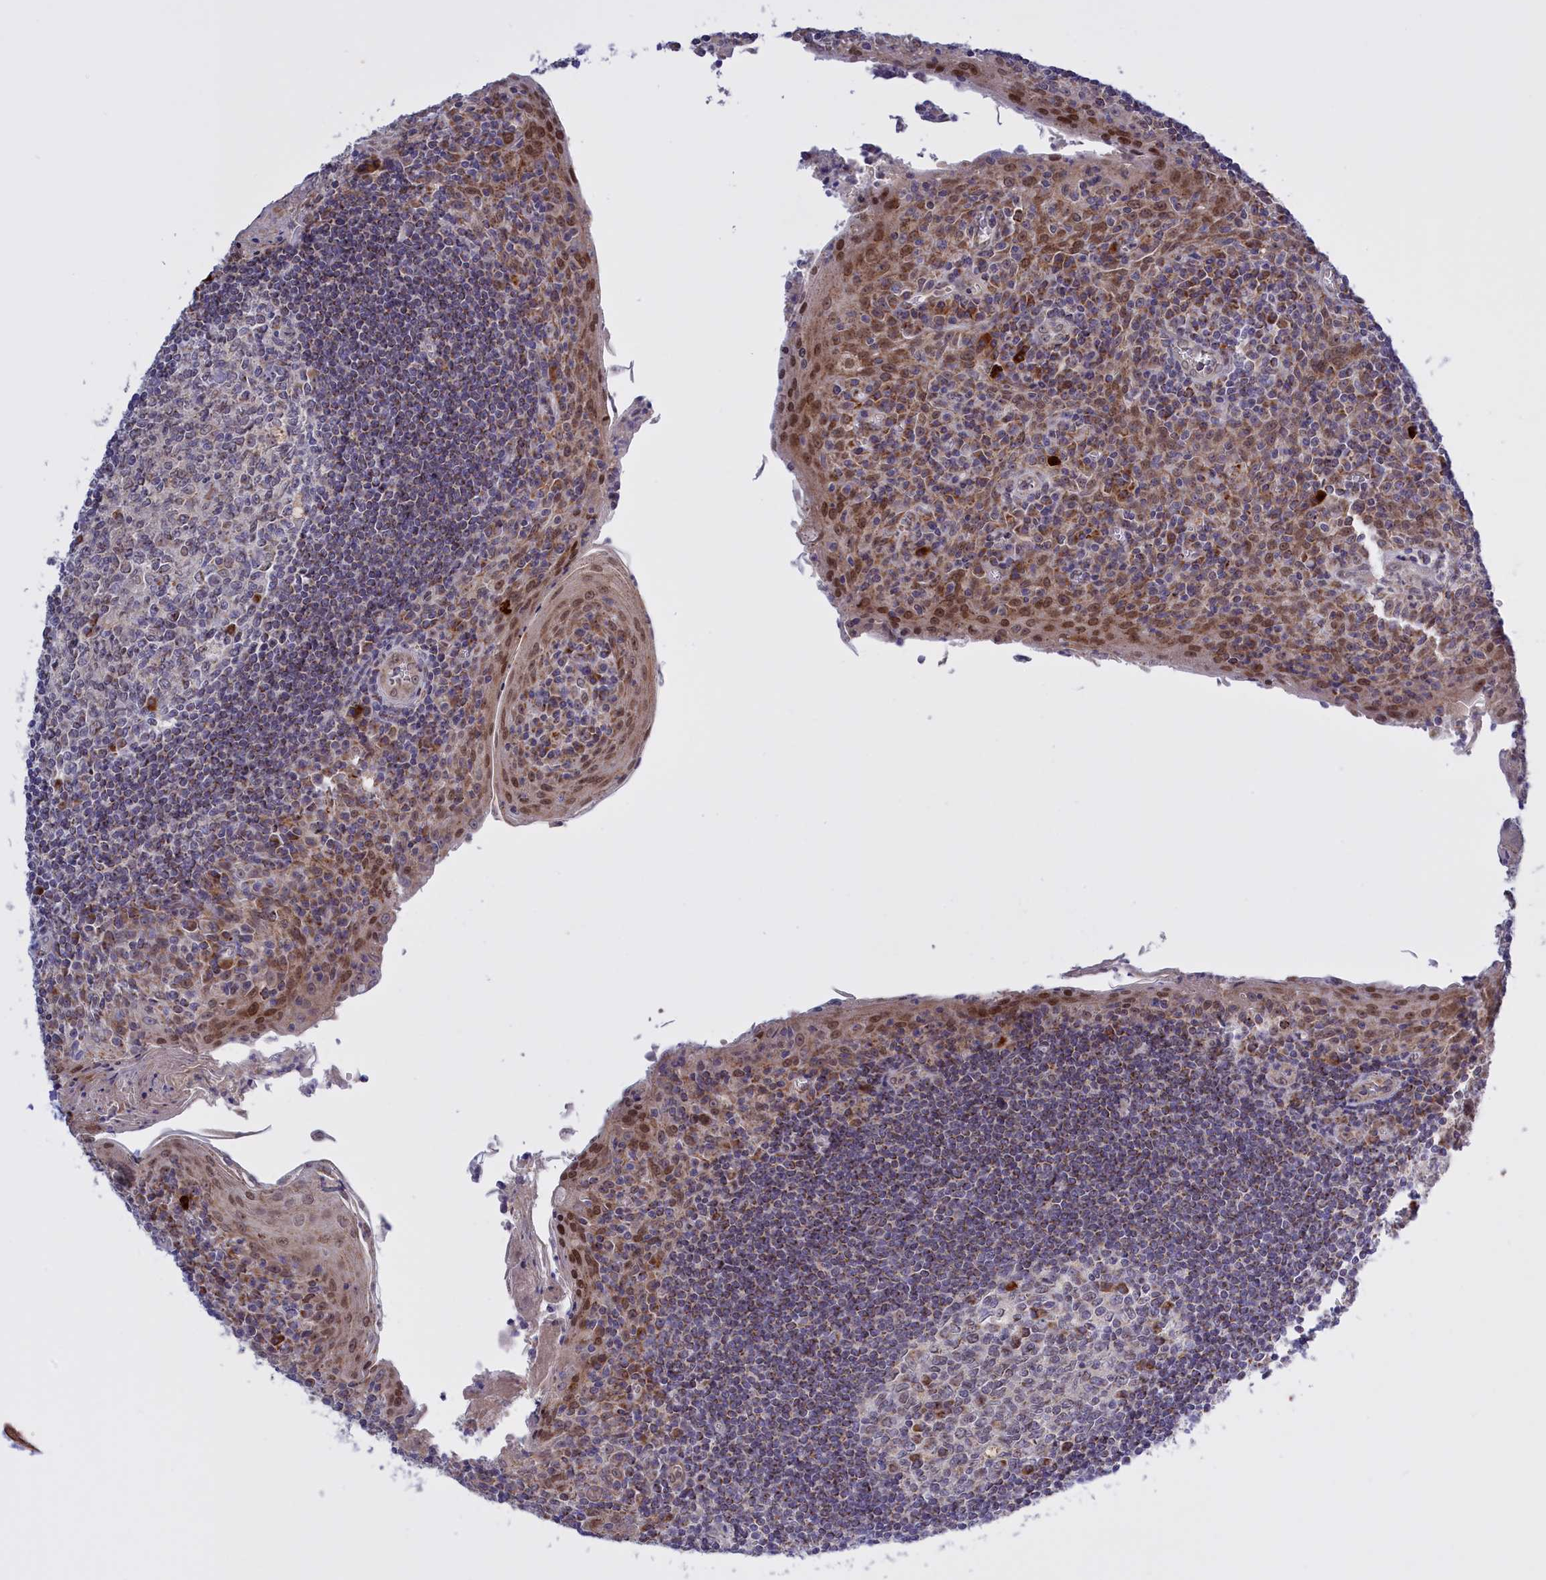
{"staining": {"intensity": "moderate", "quantity": "25%-75%", "location": "cytoplasmic/membranous"}, "tissue": "tonsil", "cell_type": "Germinal center cells", "image_type": "normal", "snomed": [{"axis": "morphology", "description": "Normal tissue, NOS"}, {"axis": "topography", "description": "Tonsil"}], "caption": "Approximately 25%-75% of germinal center cells in normal tonsil demonstrate moderate cytoplasmic/membranous protein staining as visualized by brown immunohistochemical staining.", "gene": "FAM149B1", "patient": {"sex": "male", "age": 27}}